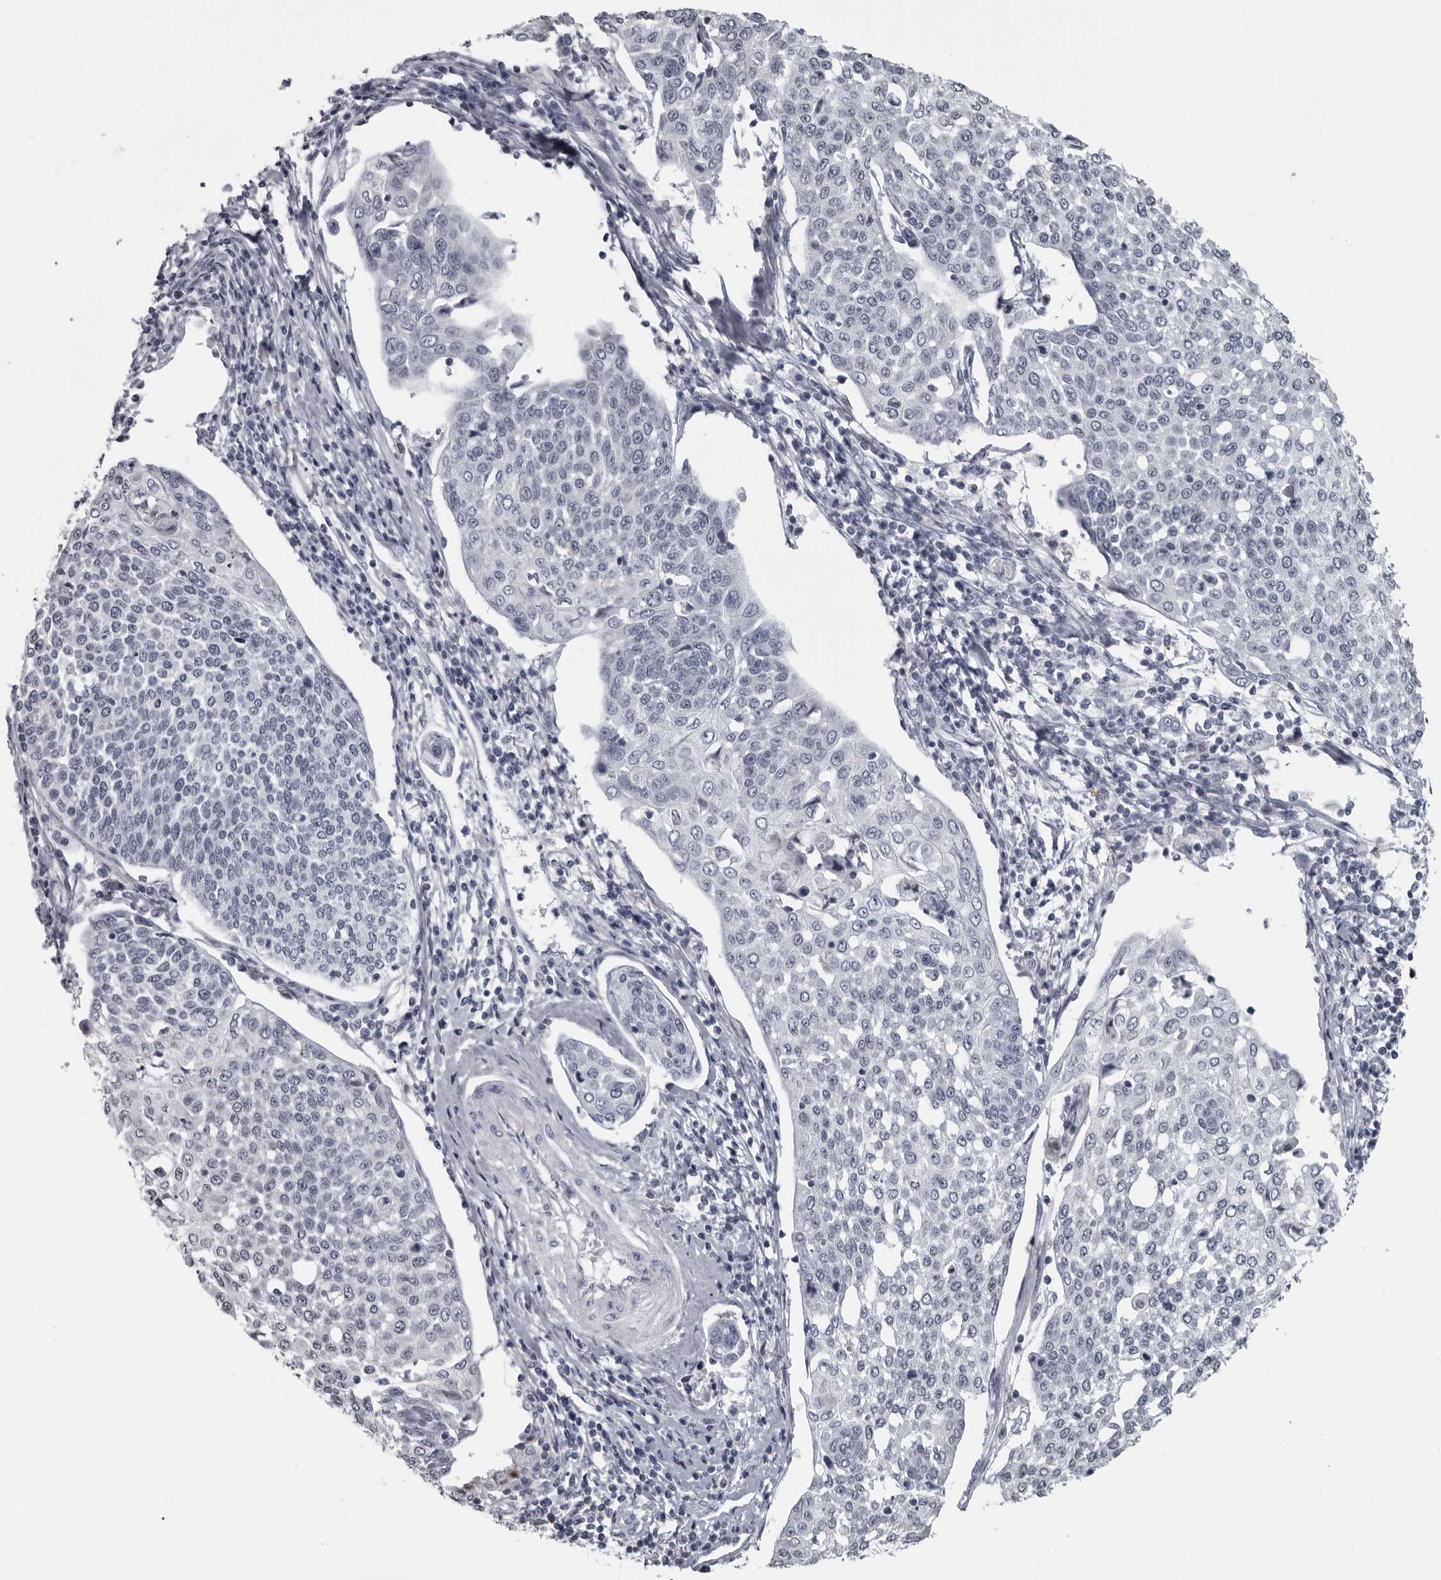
{"staining": {"intensity": "negative", "quantity": "none", "location": "none"}, "tissue": "cervical cancer", "cell_type": "Tumor cells", "image_type": "cancer", "snomed": [{"axis": "morphology", "description": "Squamous cell carcinoma, NOS"}, {"axis": "topography", "description": "Cervix"}], "caption": "Tumor cells are negative for protein expression in human cervical squamous cell carcinoma. (IHC, brightfield microscopy, high magnification).", "gene": "LZIC", "patient": {"sex": "female", "age": 34}}